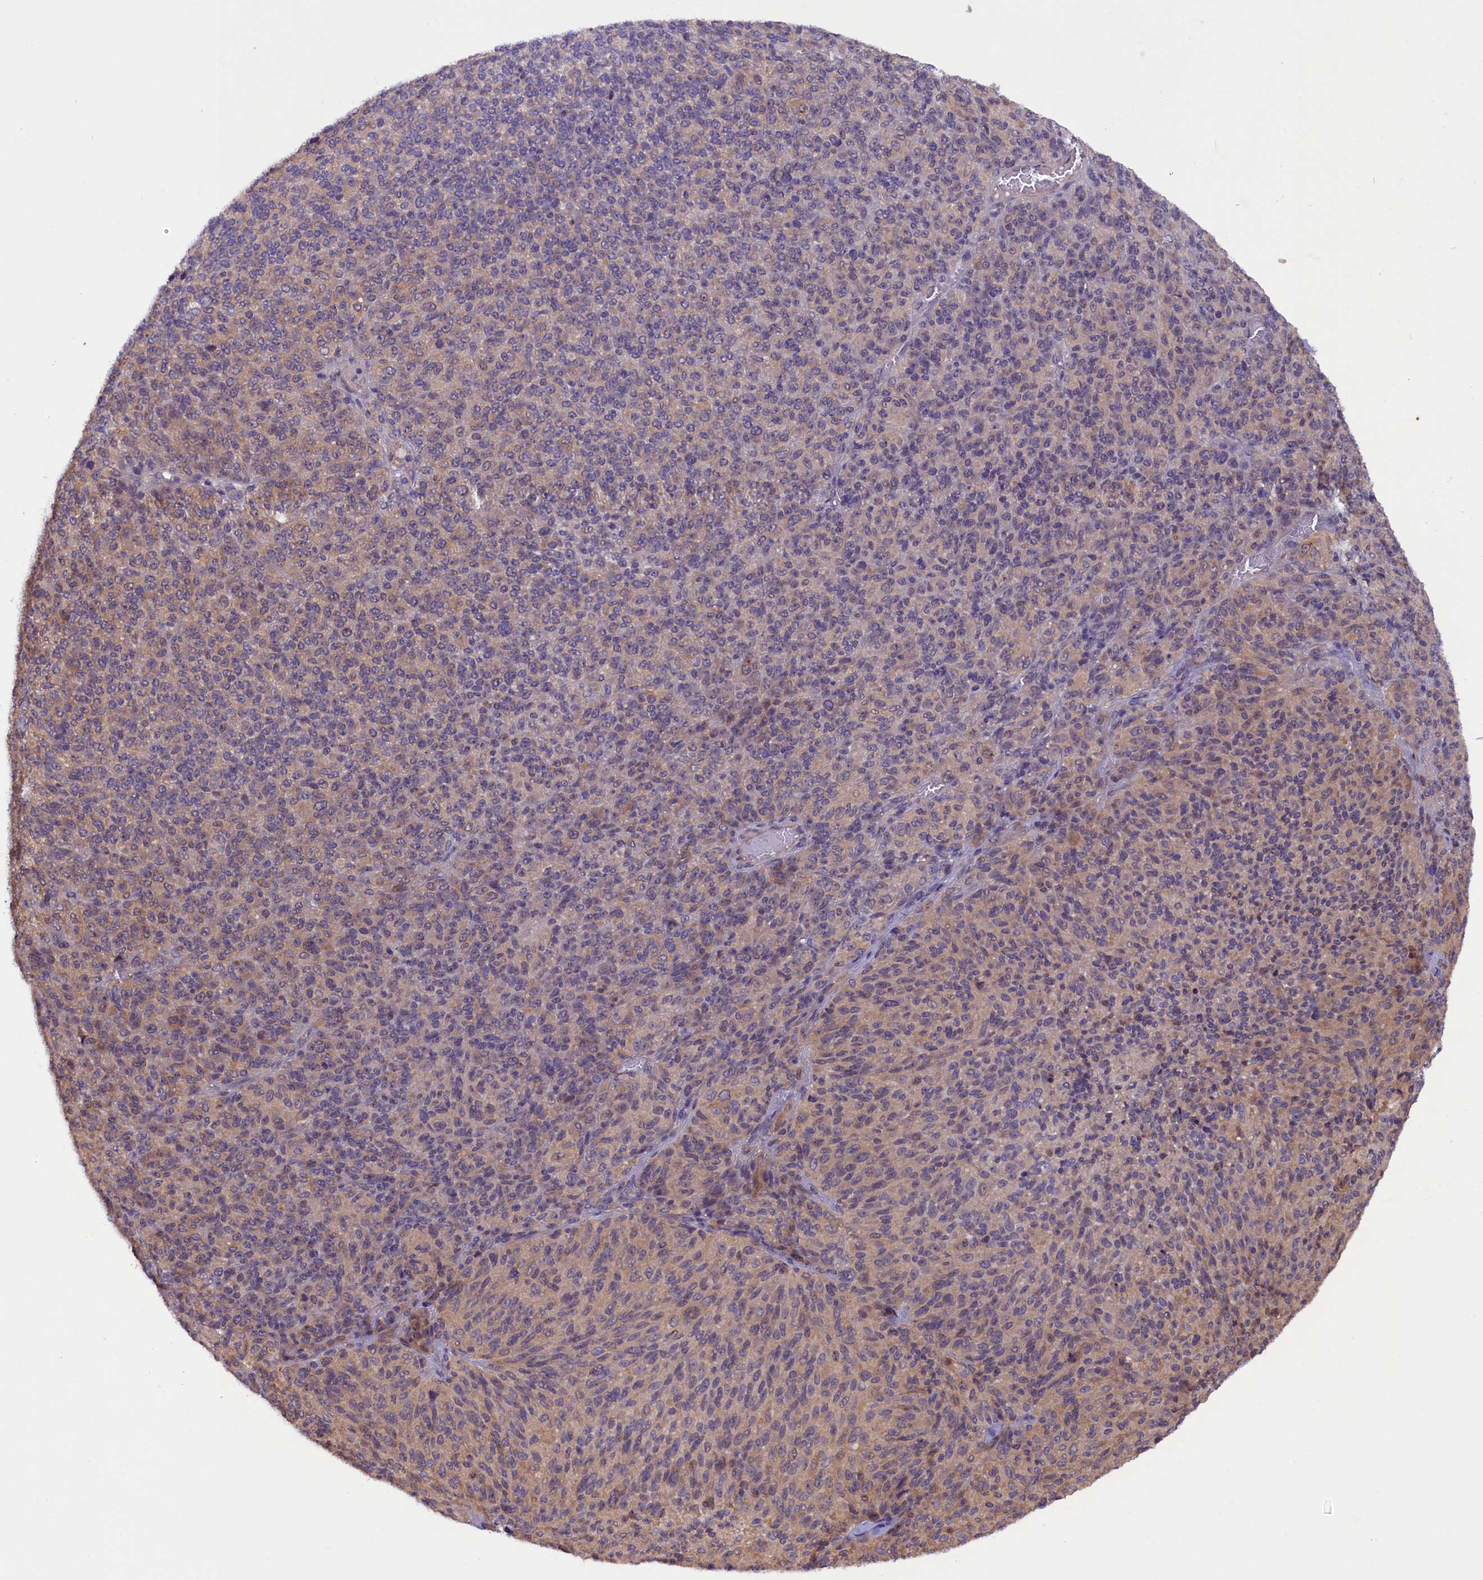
{"staining": {"intensity": "weak", "quantity": "25%-75%", "location": "cytoplasmic/membranous"}, "tissue": "melanoma", "cell_type": "Tumor cells", "image_type": "cancer", "snomed": [{"axis": "morphology", "description": "Malignant melanoma, Metastatic site"}, {"axis": "topography", "description": "Brain"}], "caption": "Human malignant melanoma (metastatic site) stained with a brown dye demonstrates weak cytoplasmic/membranous positive staining in approximately 25%-75% of tumor cells.", "gene": "CCDC9B", "patient": {"sex": "female", "age": 56}}